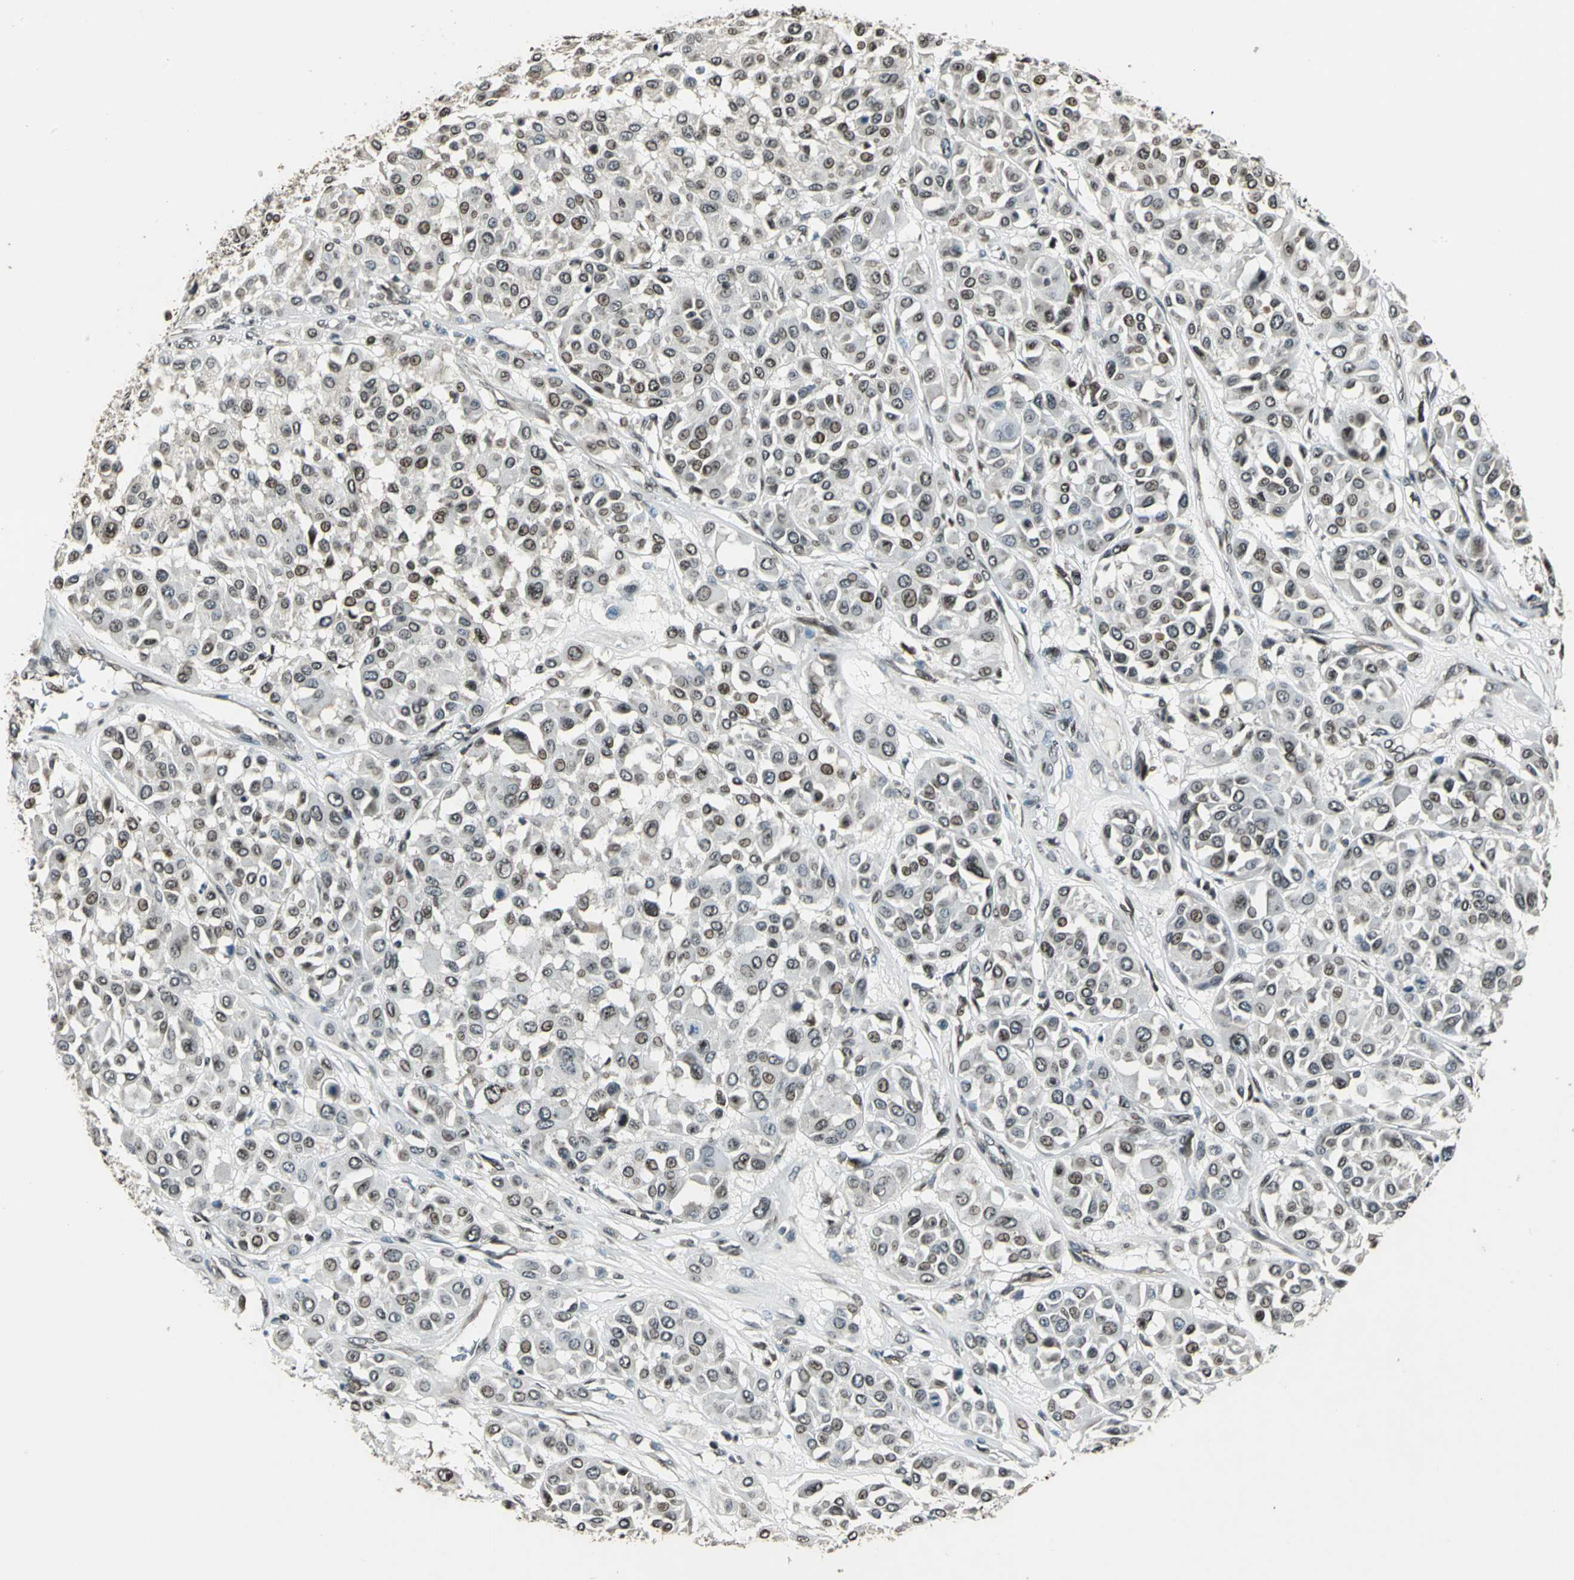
{"staining": {"intensity": "moderate", "quantity": "25%-75%", "location": "cytoplasmic/membranous,nuclear"}, "tissue": "melanoma", "cell_type": "Tumor cells", "image_type": "cancer", "snomed": [{"axis": "morphology", "description": "Malignant melanoma, Metastatic site"}, {"axis": "topography", "description": "Soft tissue"}], "caption": "Approximately 25%-75% of tumor cells in melanoma display moderate cytoplasmic/membranous and nuclear protein expression as visualized by brown immunohistochemical staining.", "gene": "BRIP1", "patient": {"sex": "male", "age": 41}}